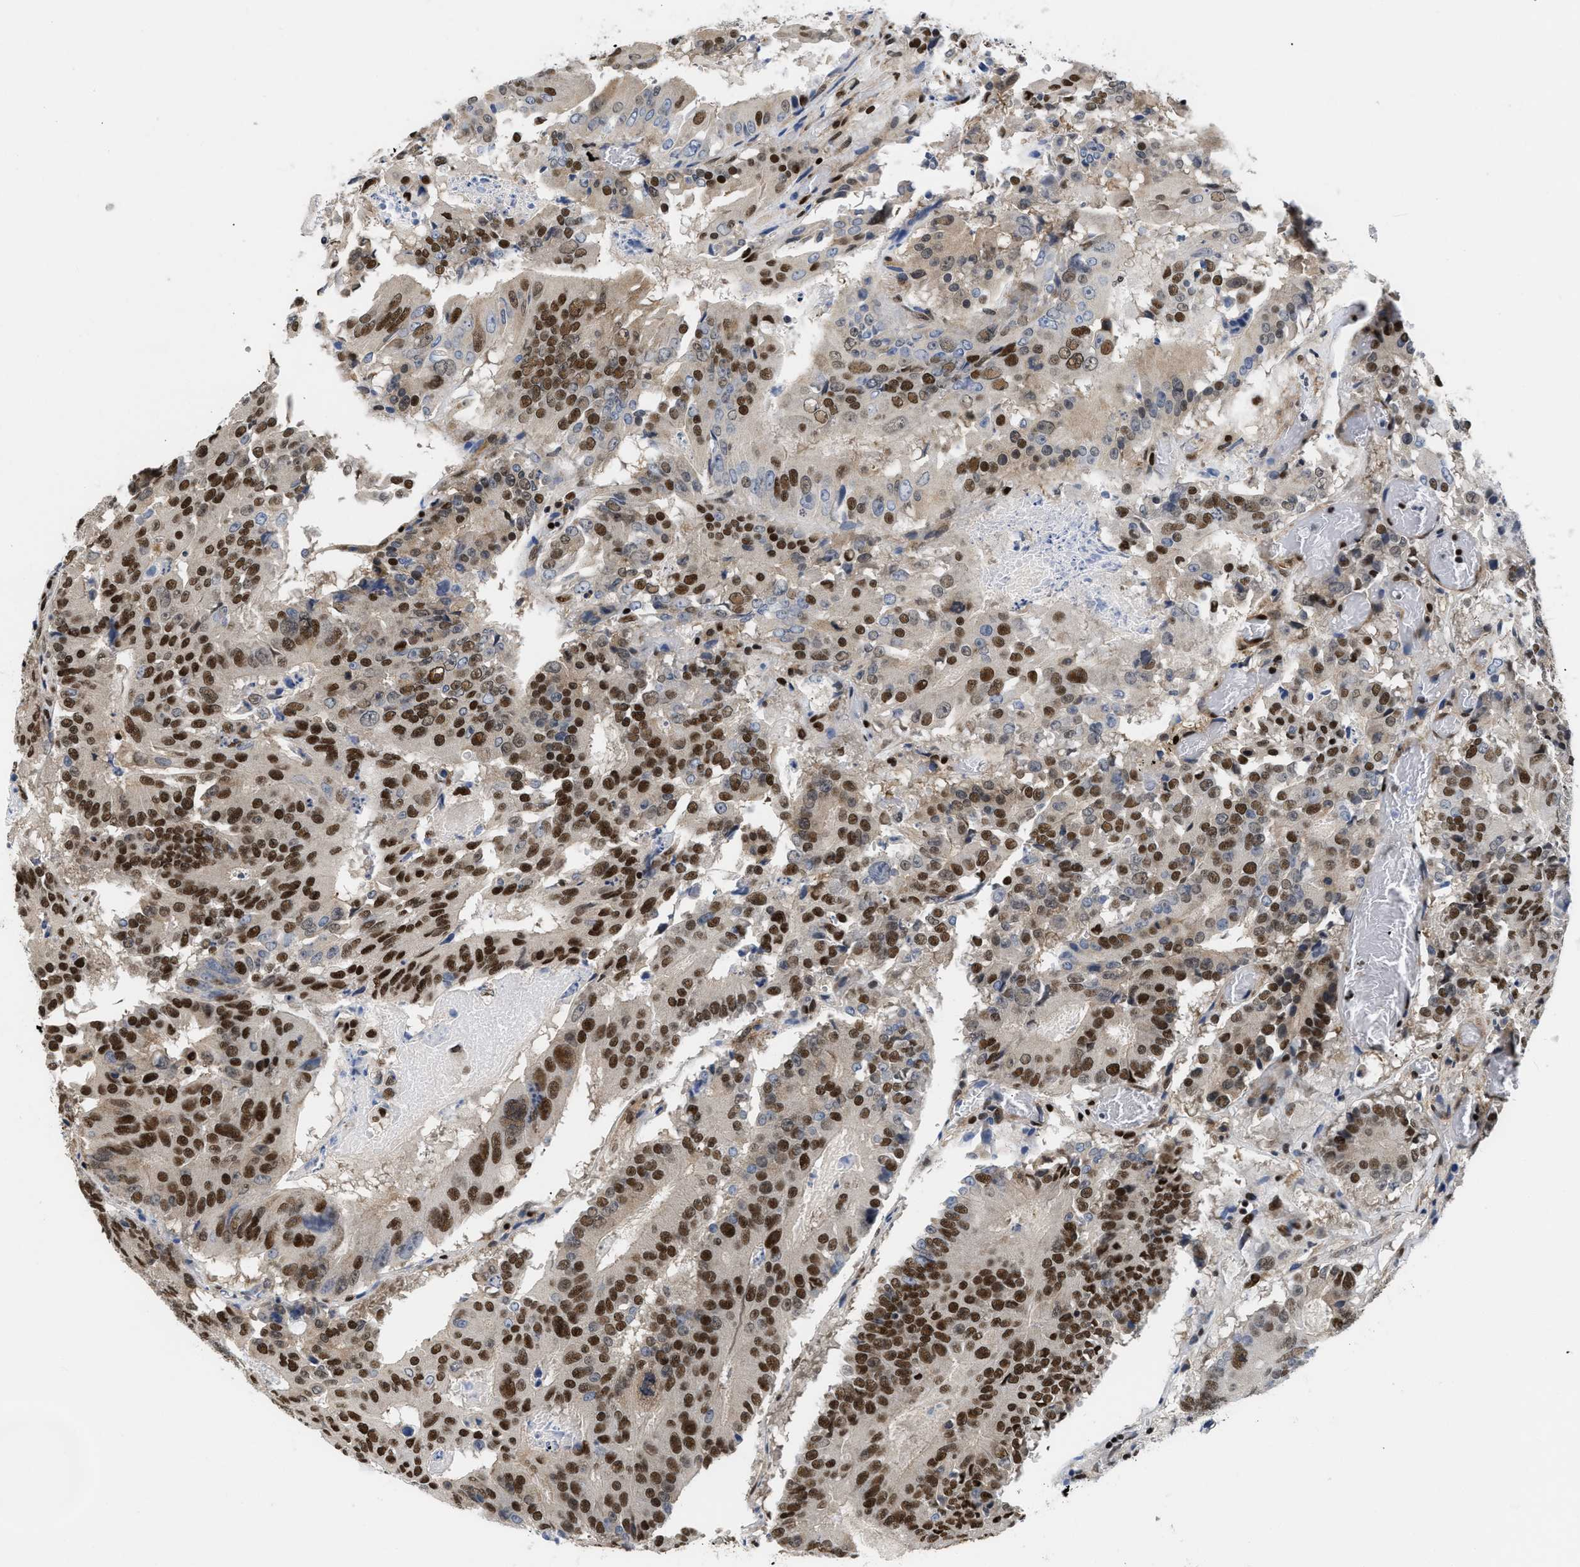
{"staining": {"intensity": "strong", "quantity": ">75%", "location": "nuclear"}, "tissue": "colorectal cancer", "cell_type": "Tumor cells", "image_type": "cancer", "snomed": [{"axis": "morphology", "description": "Adenocarcinoma, NOS"}, {"axis": "topography", "description": "Colon"}], "caption": "Protein staining of colorectal cancer (adenocarcinoma) tissue displays strong nuclear positivity in approximately >75% of tumor cells.", "gene": "CREB1", "patient": {"sex": "male", "age": 87}}